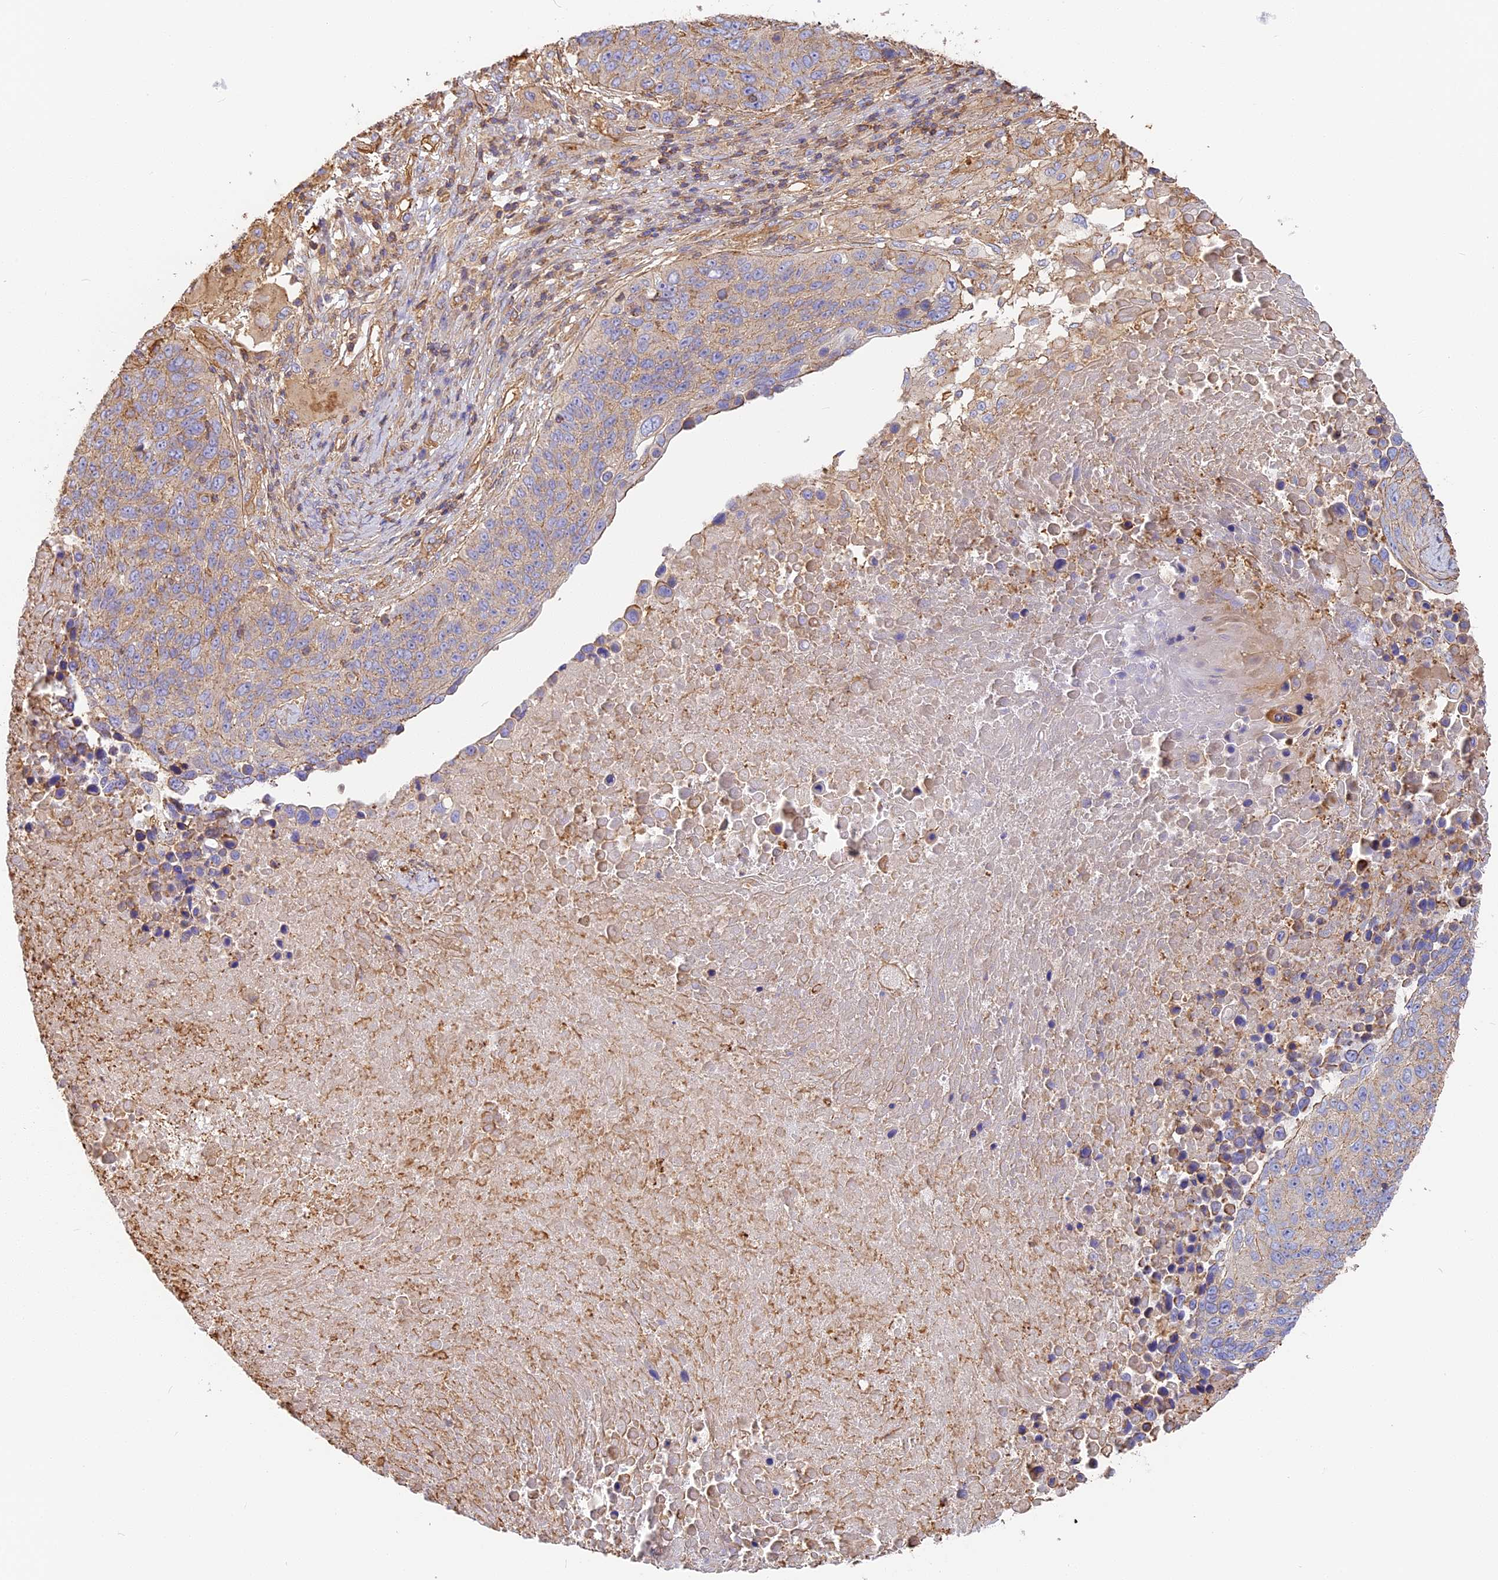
{"staining": {"intensity": "weak", "quantity": "<25%", "location": "cytoplasmic/membranous"}, "tissue": "lung cancer", "cell_type": "Tumor cells", "image_type": "cancer", "snomed": [{"axis": "morphology", "description": "Normal tissue, NOS"}, {"axis": "morphology", "description": "Squamous cell carcinoma, NOS"}, {"axis": "topography", "description": "Lymph node"}, {"axis": "topography", "description": "Lung"}], "caption": "Immunohistochemical staining of lung squamous cell carcinoma reveals no significant staining in tumor cells.", "gene": "VPS18", "patient": {"sex": "male", "age": 66}}